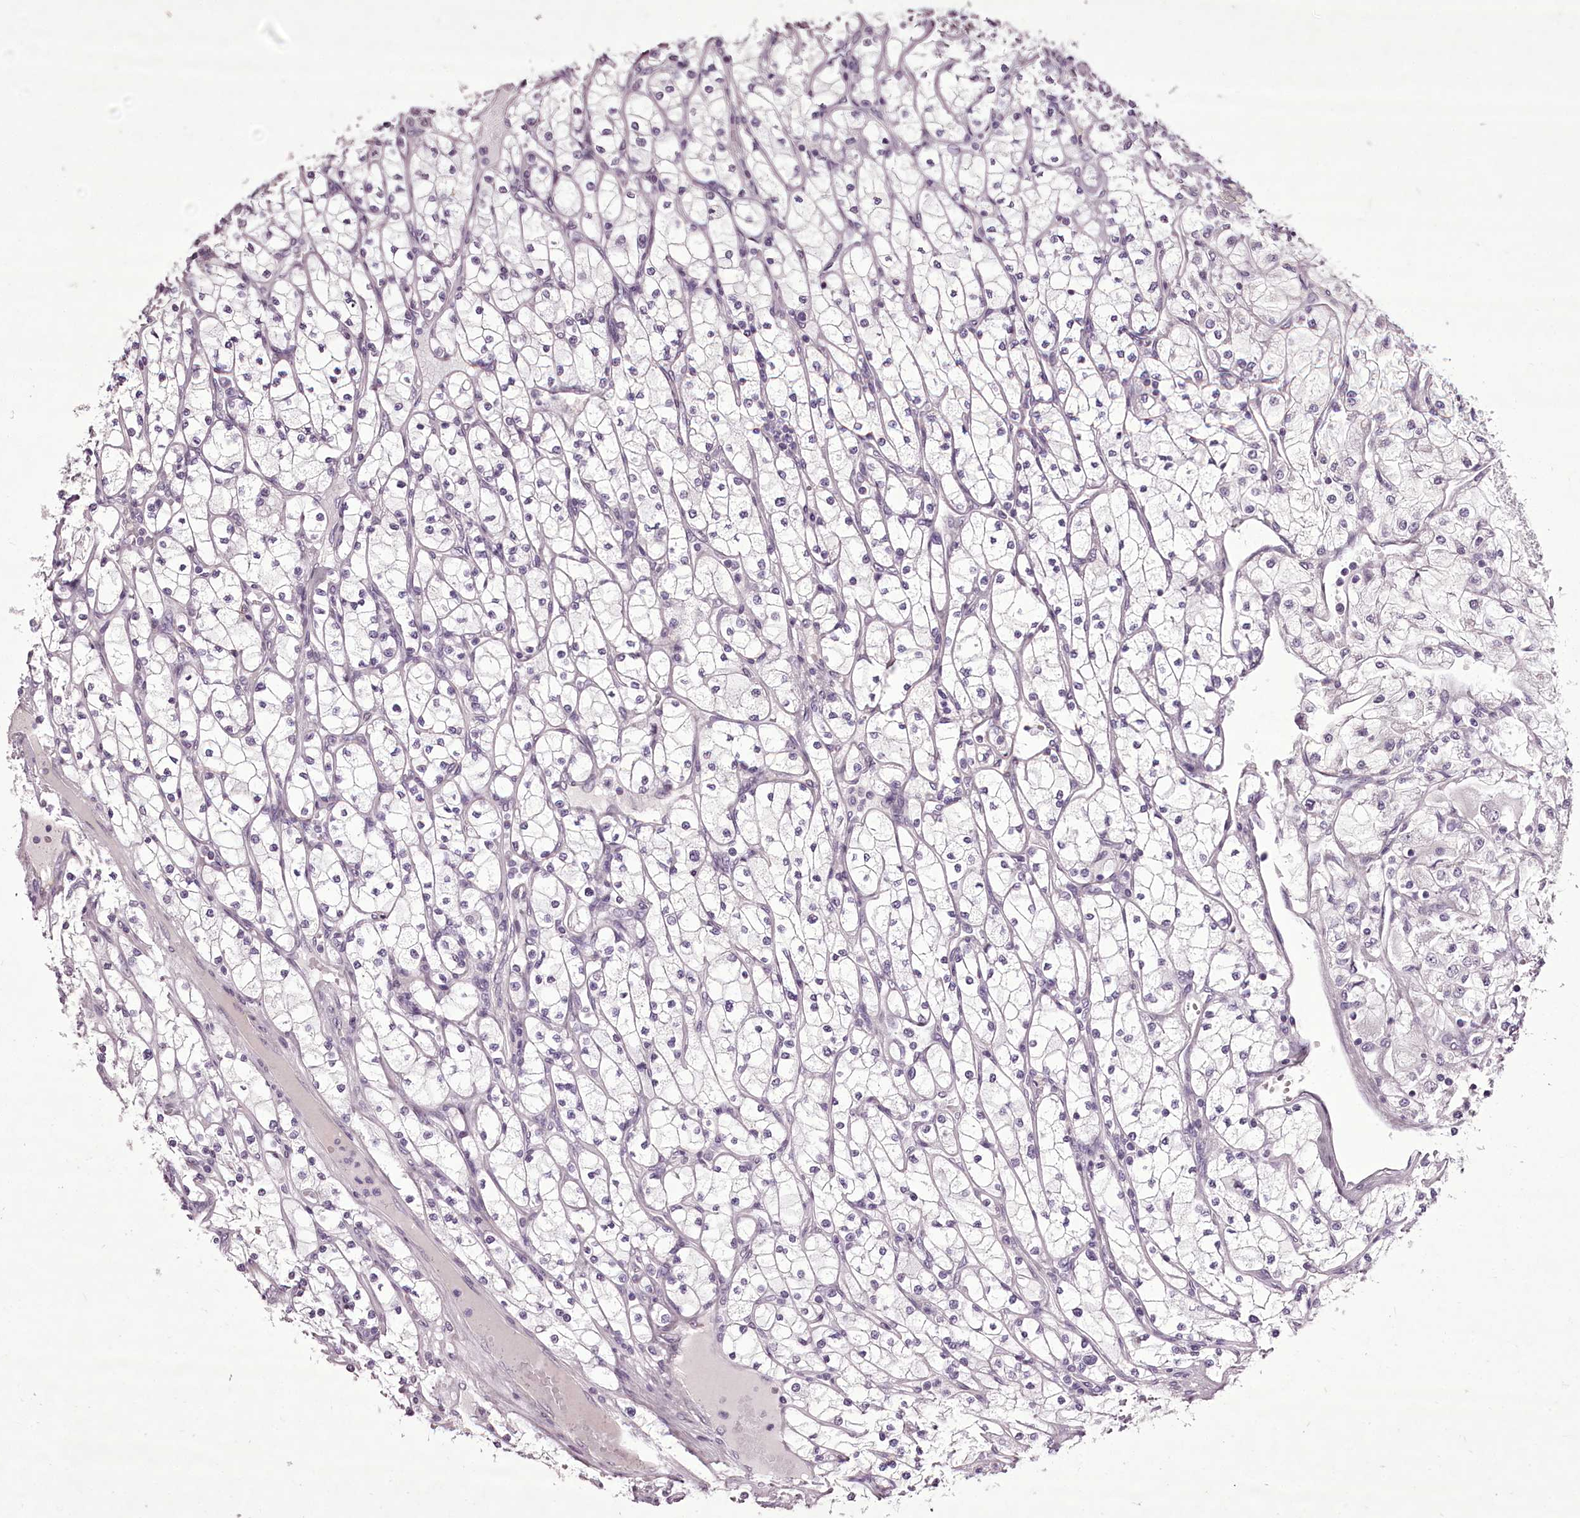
{"staining": {"intensity": "negative", "quantity": "none", "location": "none"}, "tissue": "renal cancer", "cell_type": "Tumor cells", "image_type": "cancer", "snomed": [{"axis": "morphology", "description": "Adenocarcinoma, NOS"}, {"axis": "topography", "description": "Kidney"}], "caption": "This histopathology image is of renal adenocarcinoma stained with immunohistochemistry to label a protein in brown with the nuclei are counter-stained blue. There is no staining in tumor cells.", "gene": "C1orf56", "patient": {"sex": "male", "age": 80}}